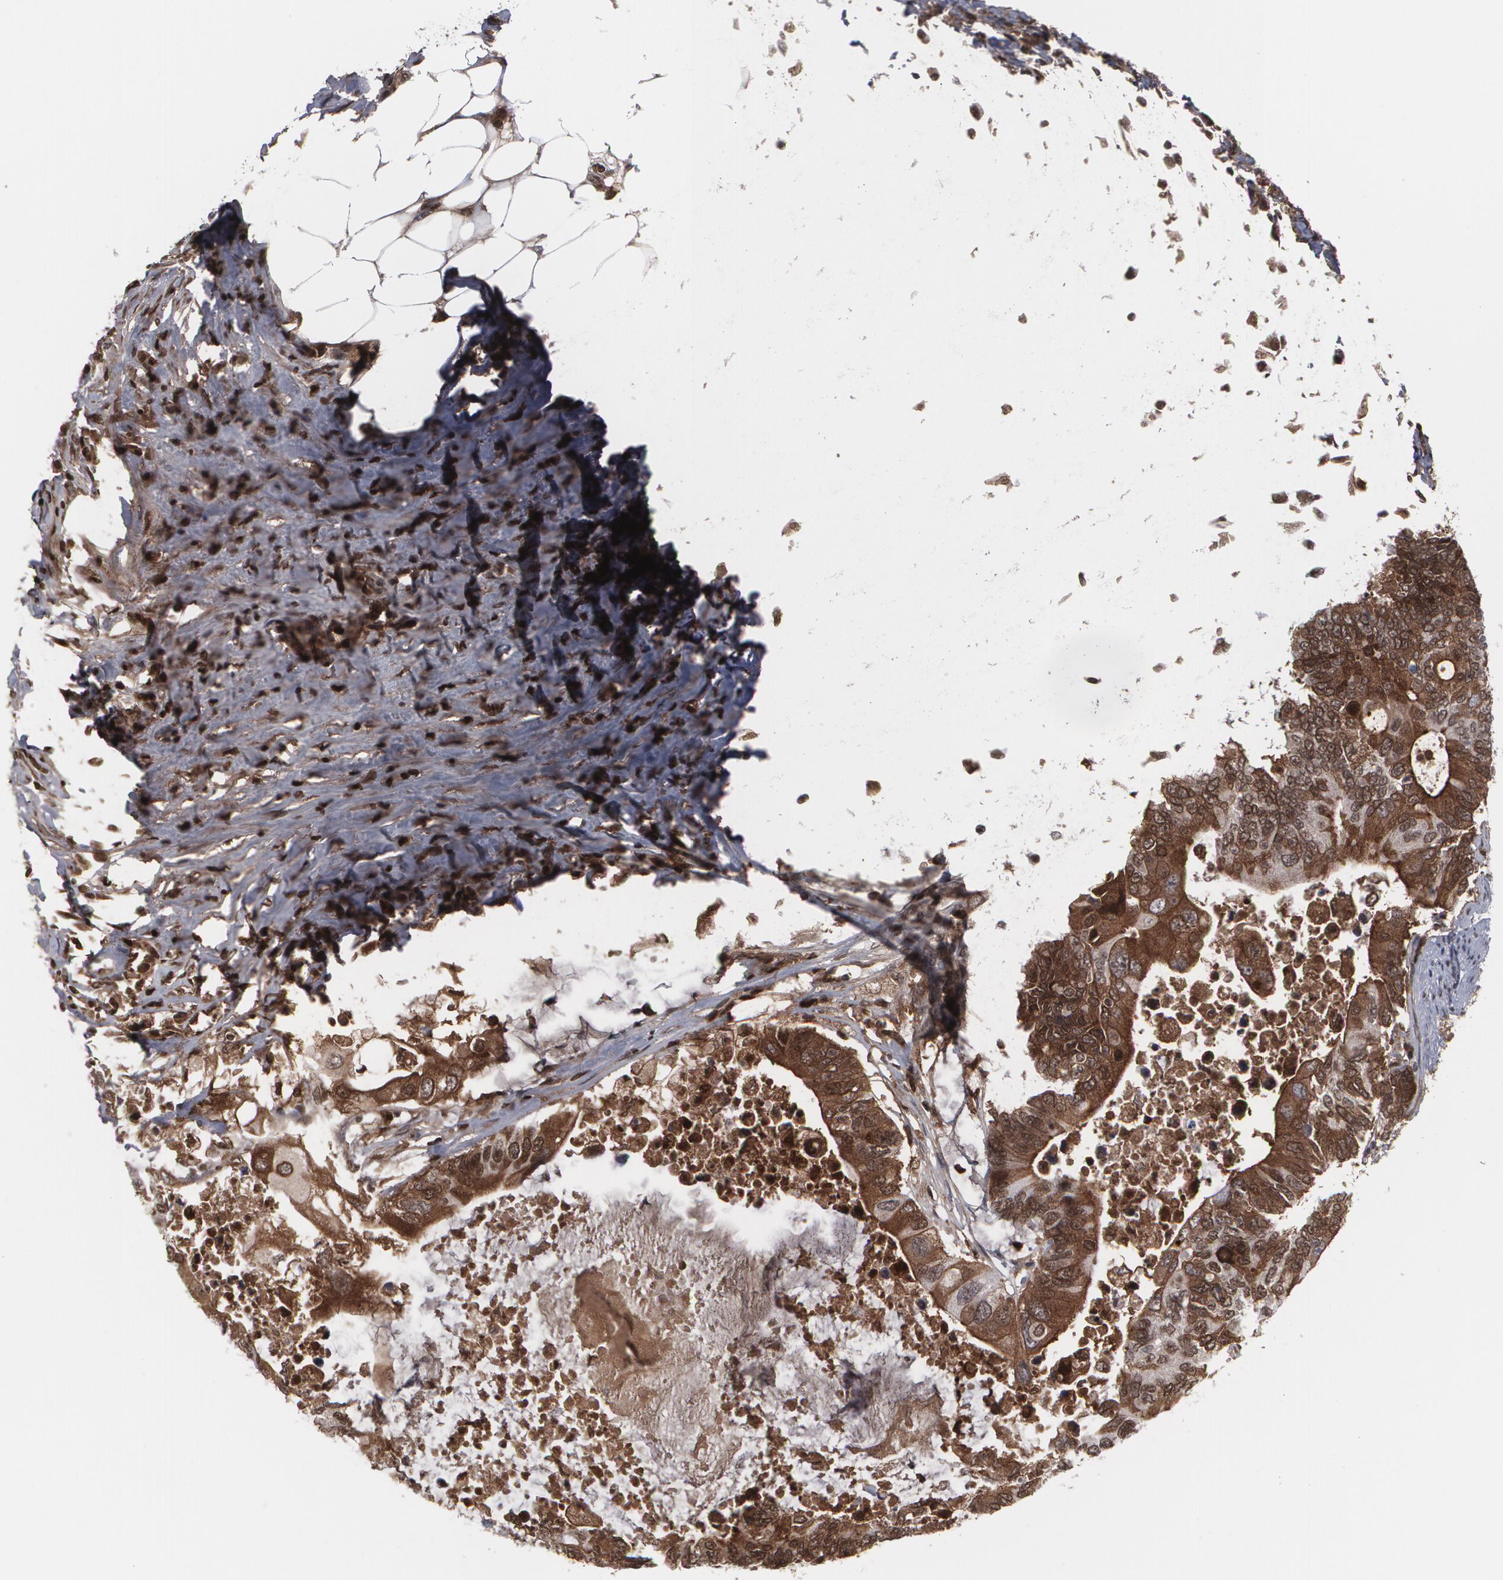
{"staining": {"intensity": "moderate", "quantity": ">75%", "location": "cytoplasmic/membranous"}, "tissue": "colorectal cancer", "cell_type": "Tumor cells", "image_type": "cancer", "snomed": [{"axis": "morphology", "description": "Adenocarcinoma, NOS"}, {"axis": "topography", "description": "Colon"}], "caption": "Adenocarcinoma (colorectal) stained with a protein marker exhibits moderate staining in tumor cells.", "gene": "LRG1", "patient": {"sex": "male", "age": 71}}